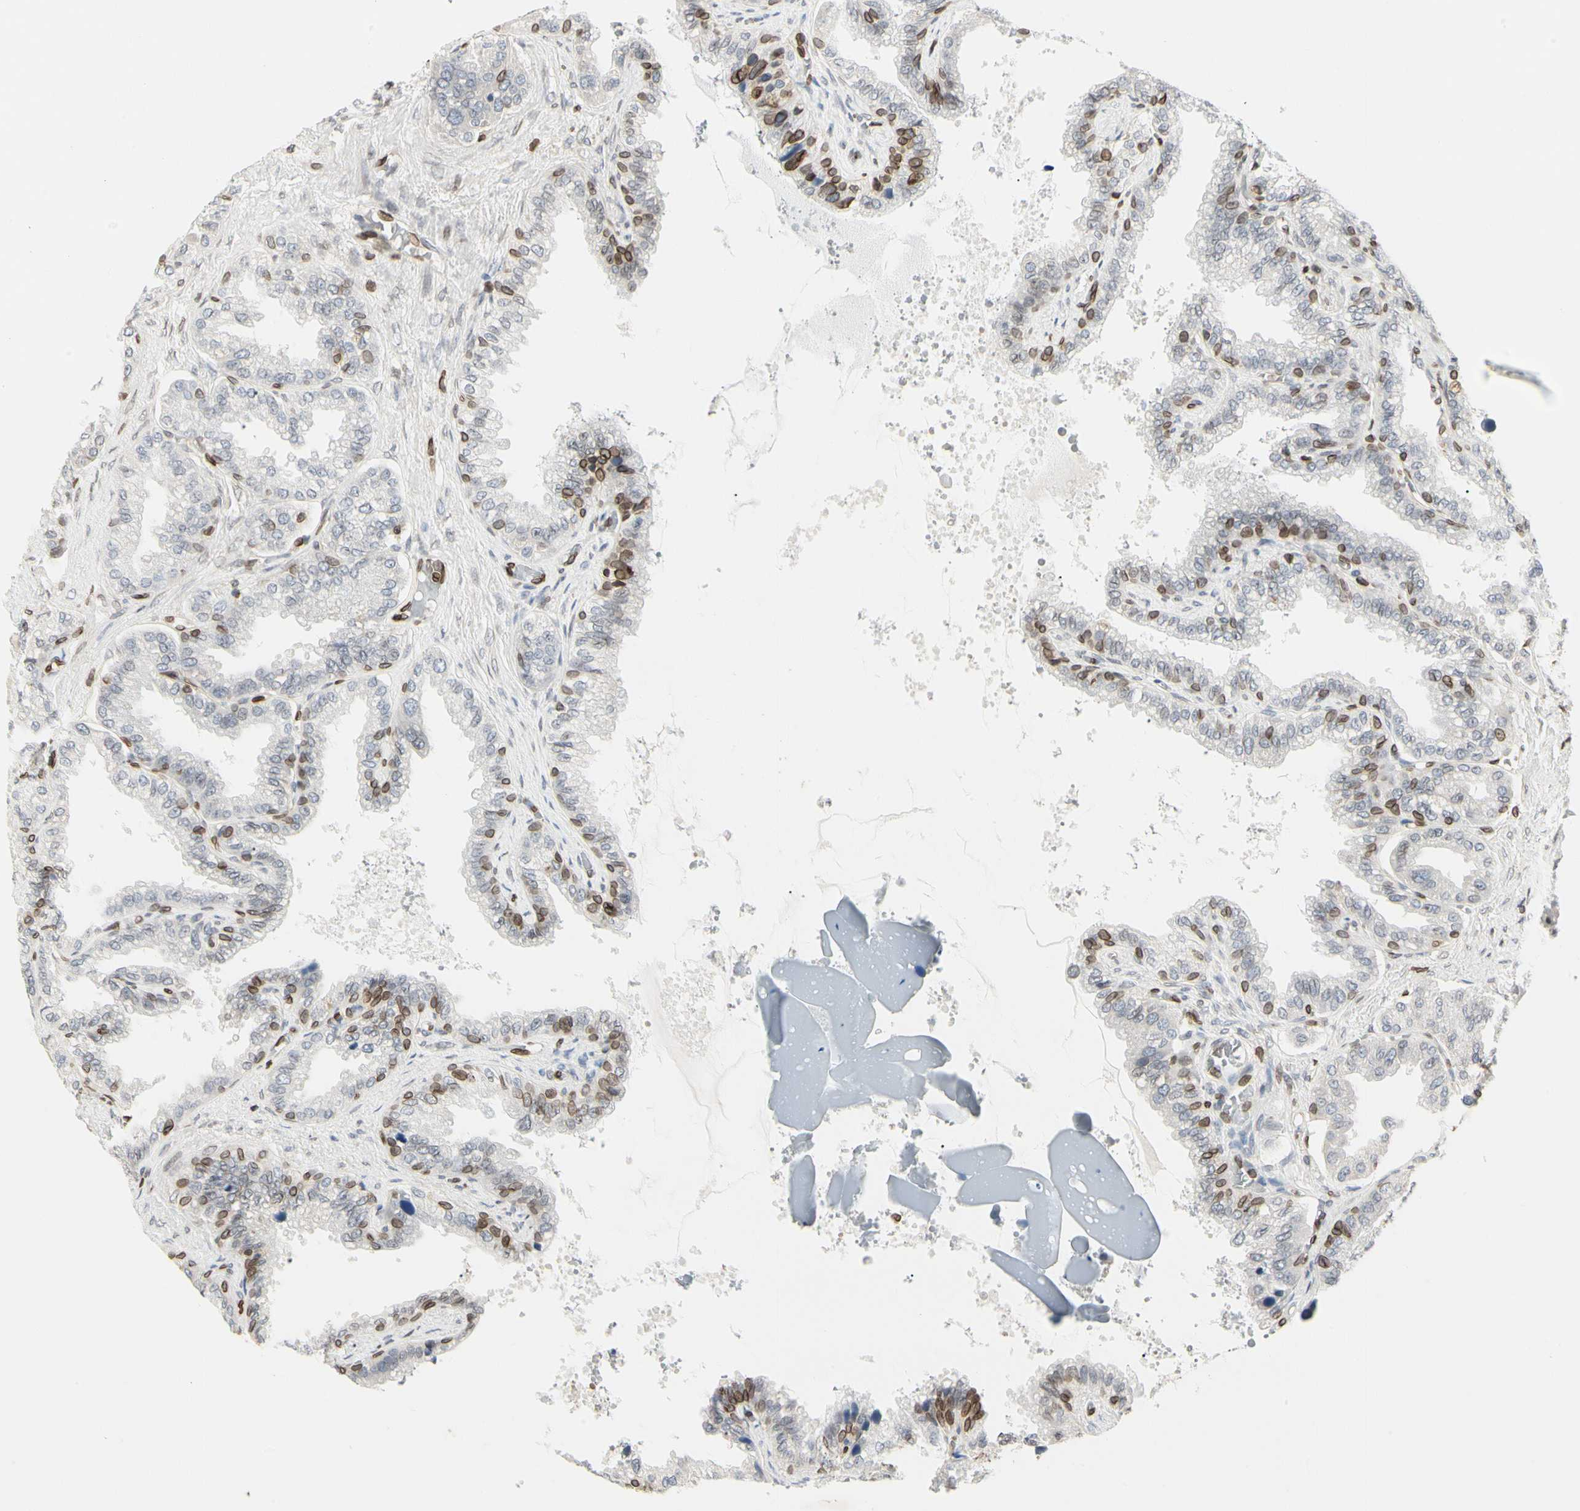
{"staining": {"intensity": "moderate", "quantity": "25%-75%", "location": "cytoplasmic/membranous,nuclear"}, "tissue": "seminal vesicle", "cell_type": "Glandular cells", "image_type": "normal", "snomed": [{"axis": "morphology", "description": "Normal tissue, NOS"}, {"axis": "topography", "description": "Seminal veicle"}], "caption": "IHC of normal seminal vesicle displays medium levels of moderate cytoplasmic/membranous,nuclear expression in approximately 25%-75% of glandular cells. (Stains: DAB (3,3'-diaminobenzidine) in brown, nuclei in blue, Microscopy: brightfield microscopy at high magnification).", "gene": "TMPO", "patient": {"sex": "male", "age": 46}}